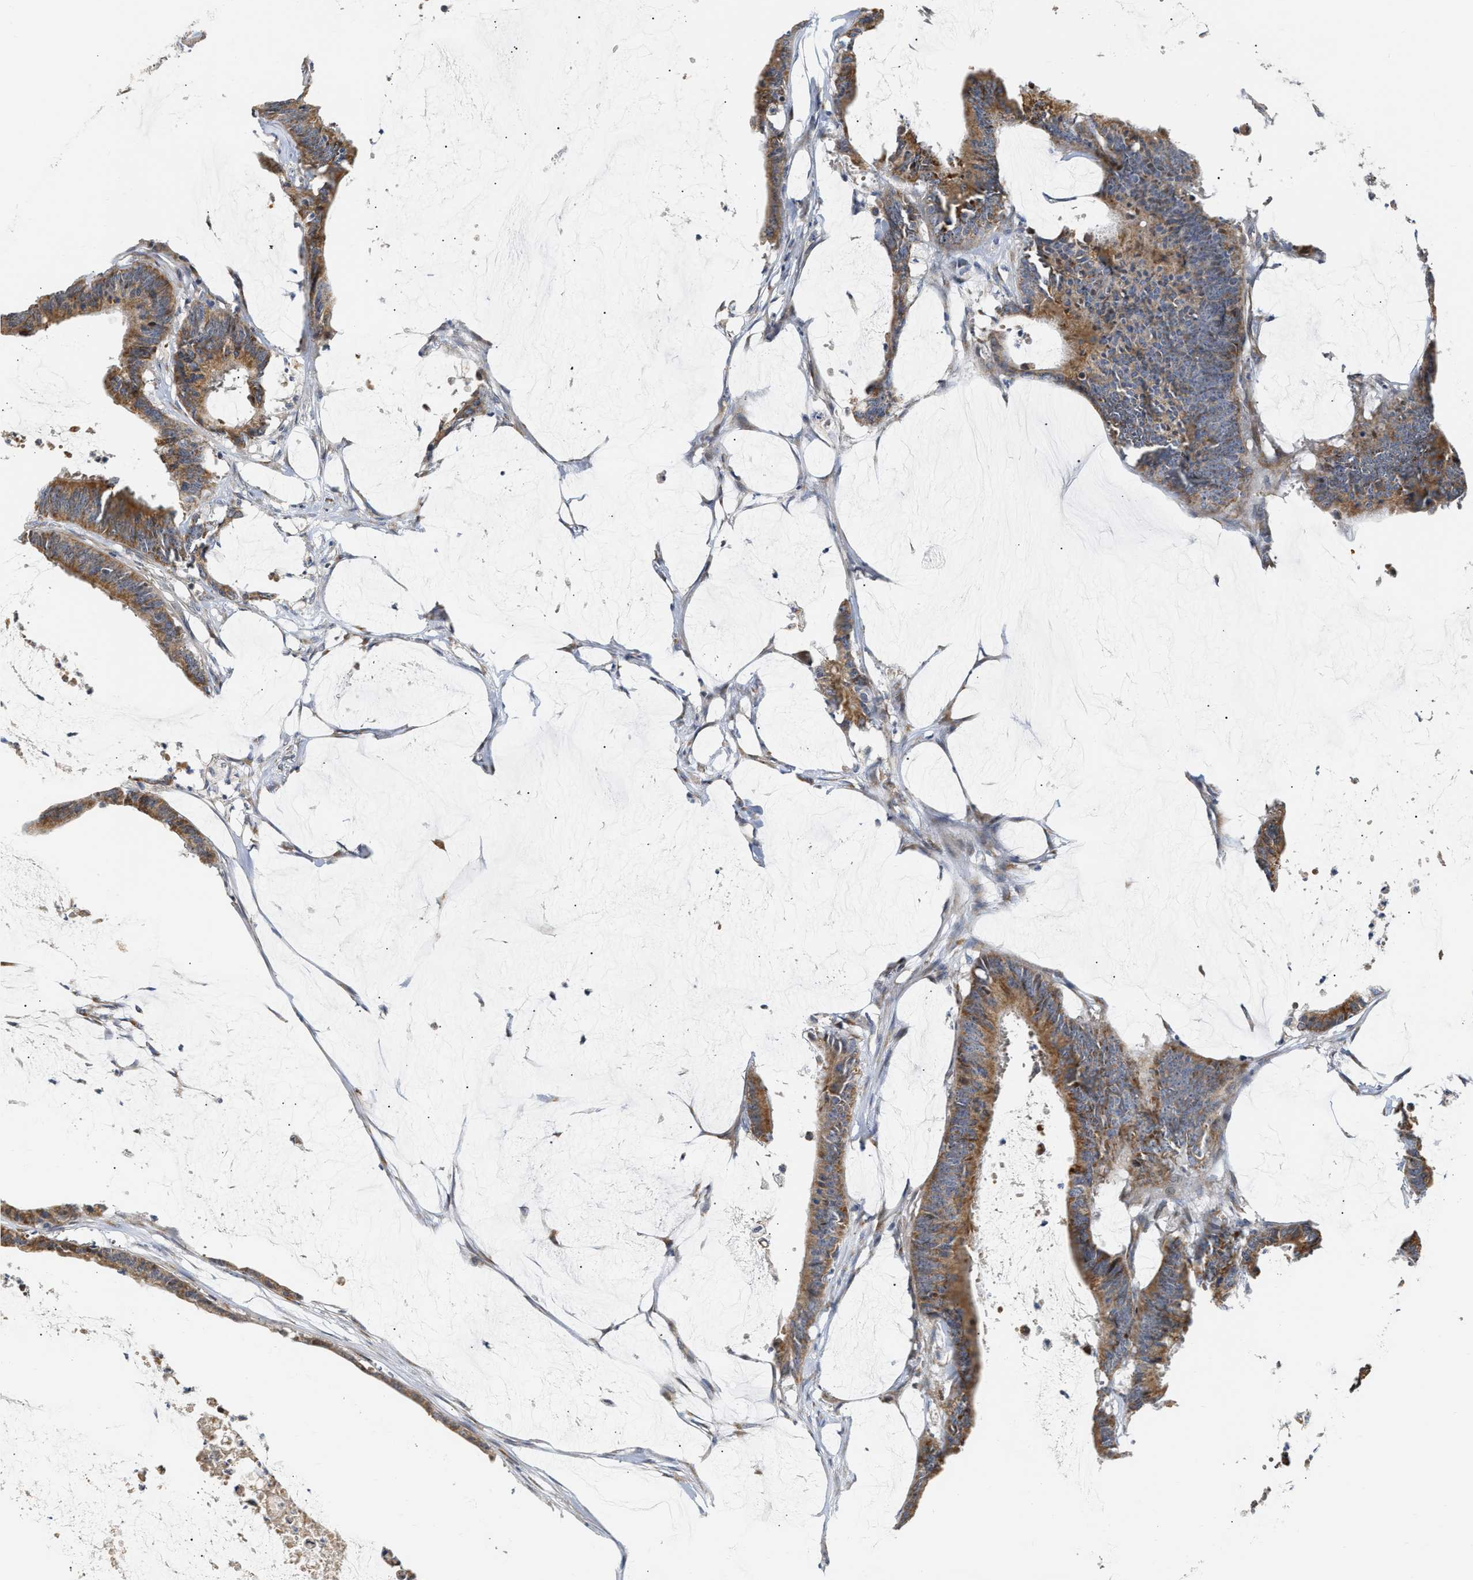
{"staining": {"intensity": "moderate", "quantity": ">75%", "location": "cytoplasmic/membranous"}, "tissue": "colorectal cancer", "cell_type": "Tumor cells", "image_type": "cancer", "snomed": [{"axis": "morphology", "description": "Adenocarcinoma, NOS"}, {"axis": "topography", "description": "Rectum"}], "caption": "IHC (DAB) staining of colorectal cancer (adenocarcinoma) demonstrates moderate cytoplasmic/membranous protein expression in approximately >75% of tumor cells.", "gene": "DEPTOR", "patient": {"sex": "female", "age": 66}}